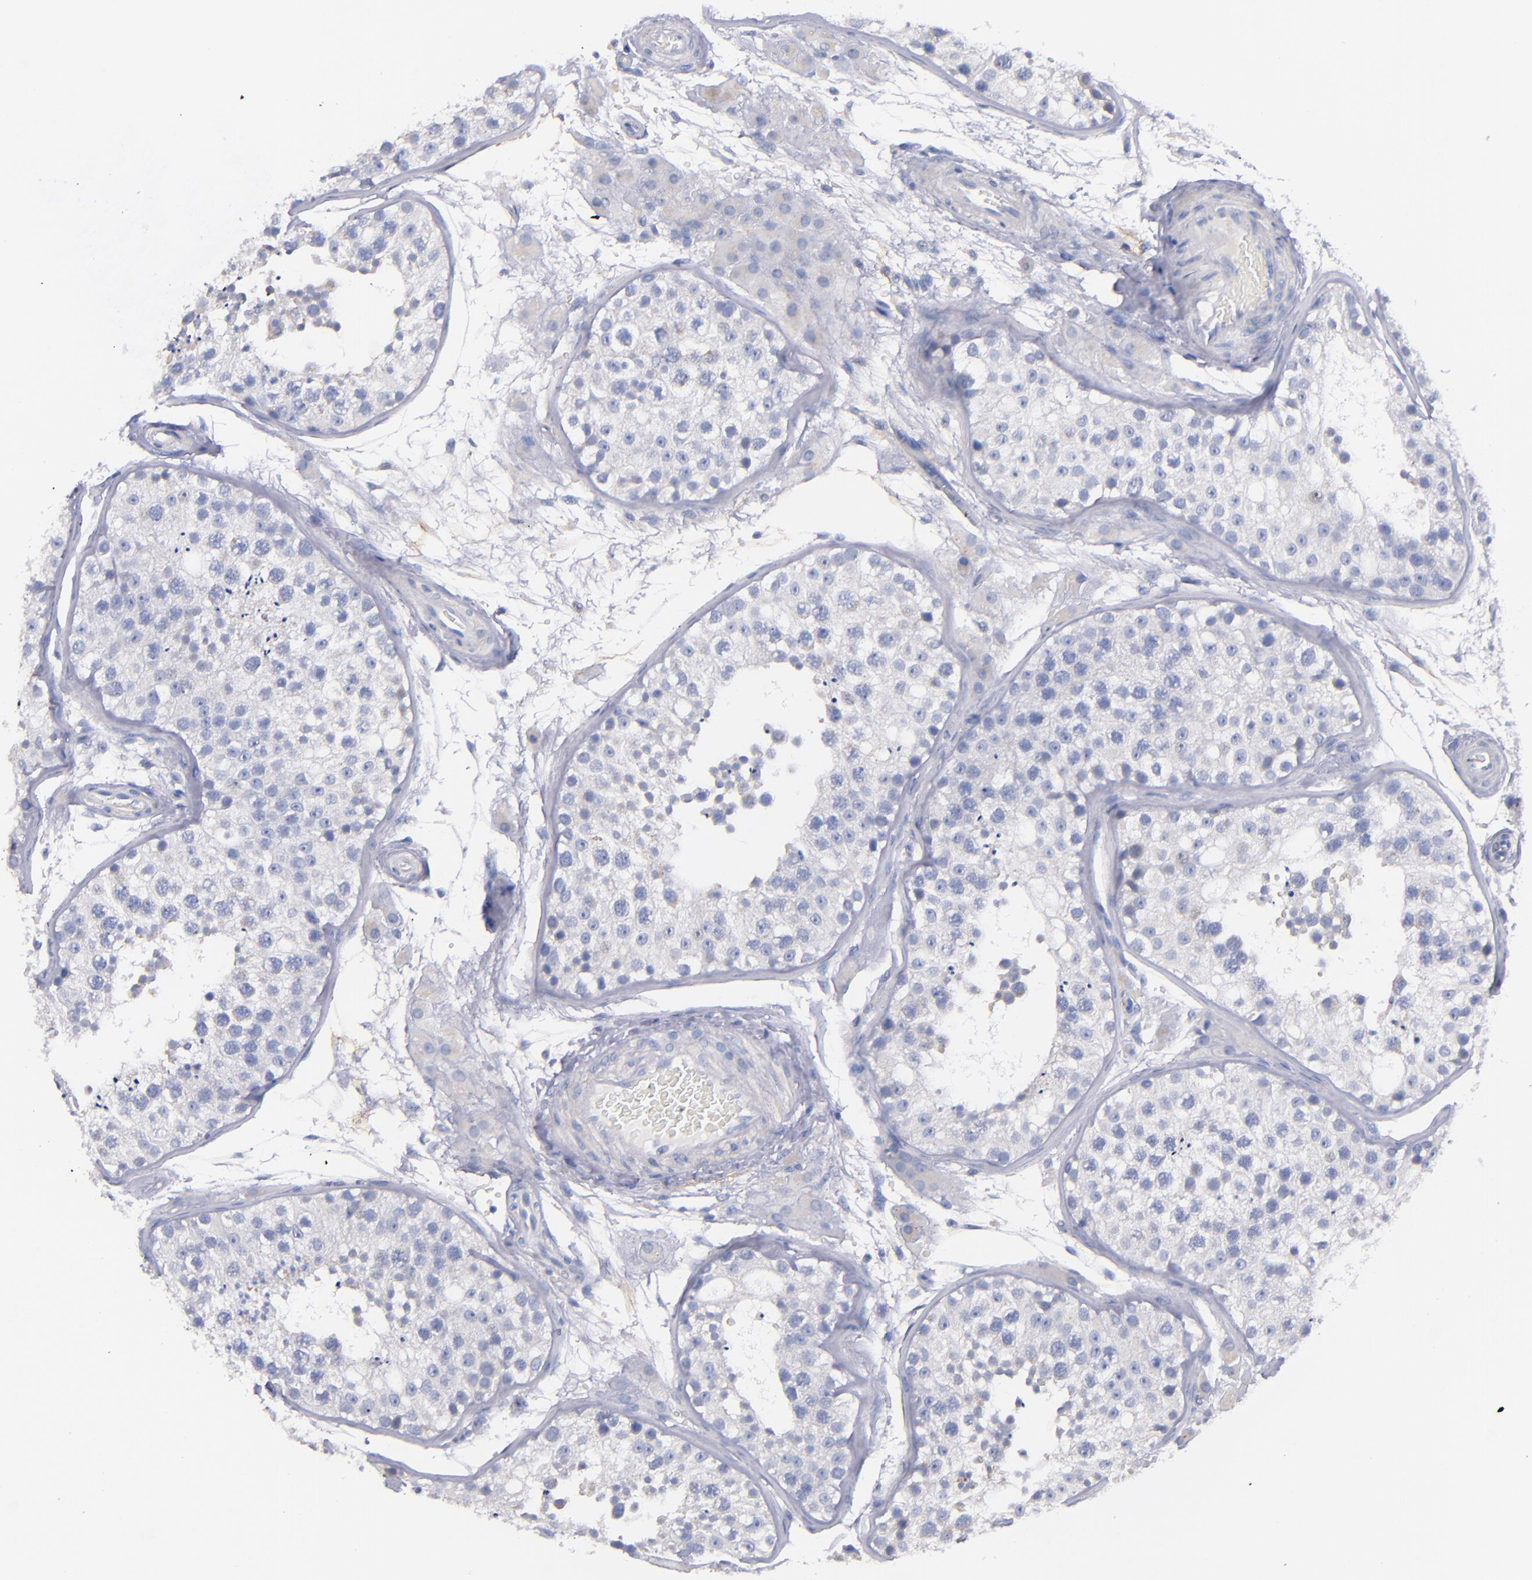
{"staining": {"intensity": "negative", "quantity": "none", "location": "none"}, "tissue": "testis", "cell_type": "Cells in seminiferous ducts", "image_type": "normal", "snomed": [{"axis": "morphology", "description": "Normal tissue, NOS"}, {"axis": "topography", "description": "Testis"}], "caption": "Image shows no significant protein expression in cells in seminiferous ducts of unremarkable testis.", "gene": "CNTNAP2", "patient": {"sex": "male", "age": 26}}